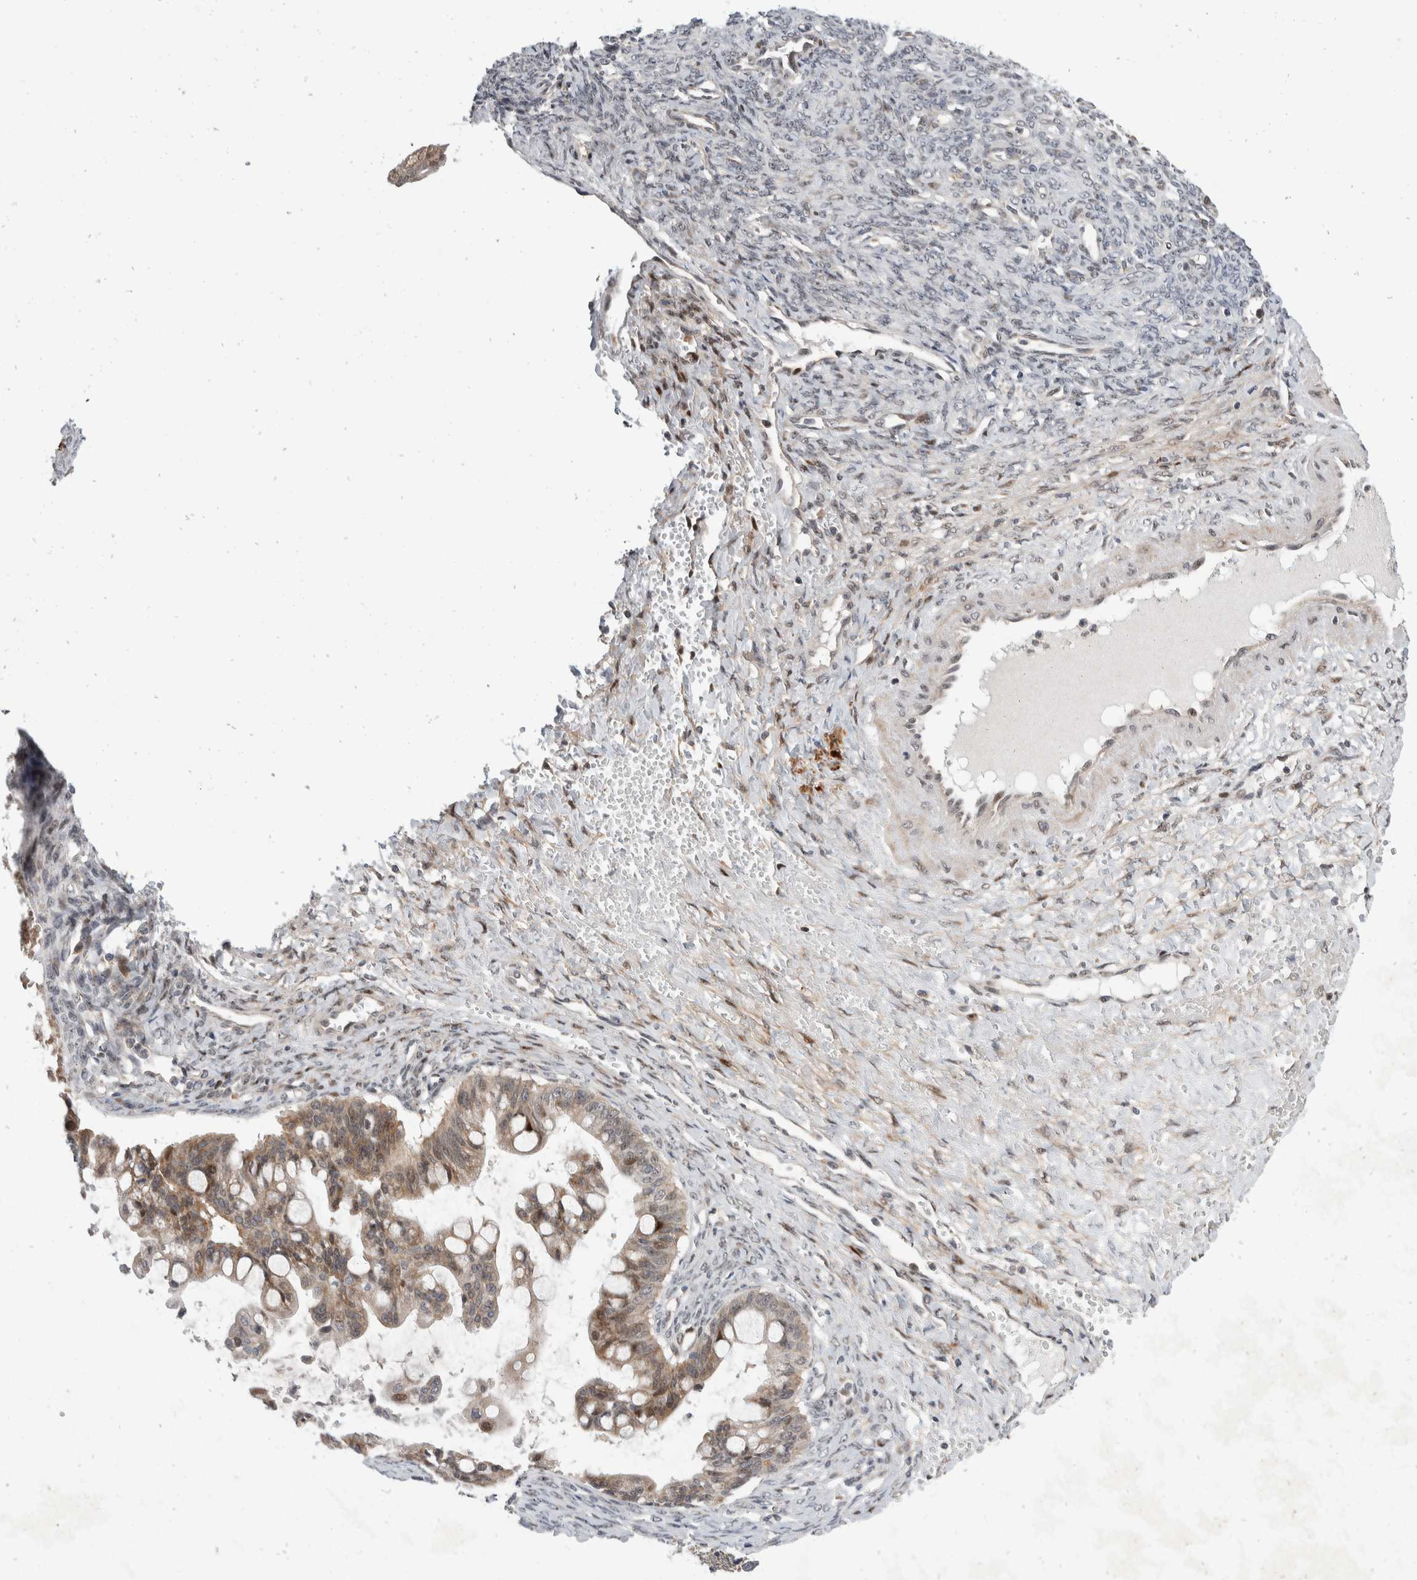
{"staining": {"intensity": "moderate", "quantity": "25%-75%", "location": "cytoplasmic/membranous,nuclear"}, "tissue": "ovarian cancer", "cell_type": "Tumor cells", "image_type": "cancer", "snomed": [{"axis": "morphology", "description": "Cystadenocarcinoma, mucinous, NOS"}, {"axis": "topography", "description": "Ovary"}], "caption": "An image of ovarian cancer stained for a protein reveals moderate cytoplasmic/membranous and nuclear brown staining in tumor cells.", "gene": "ZNF703", "patient": {"sex": "female", "age": 73}}